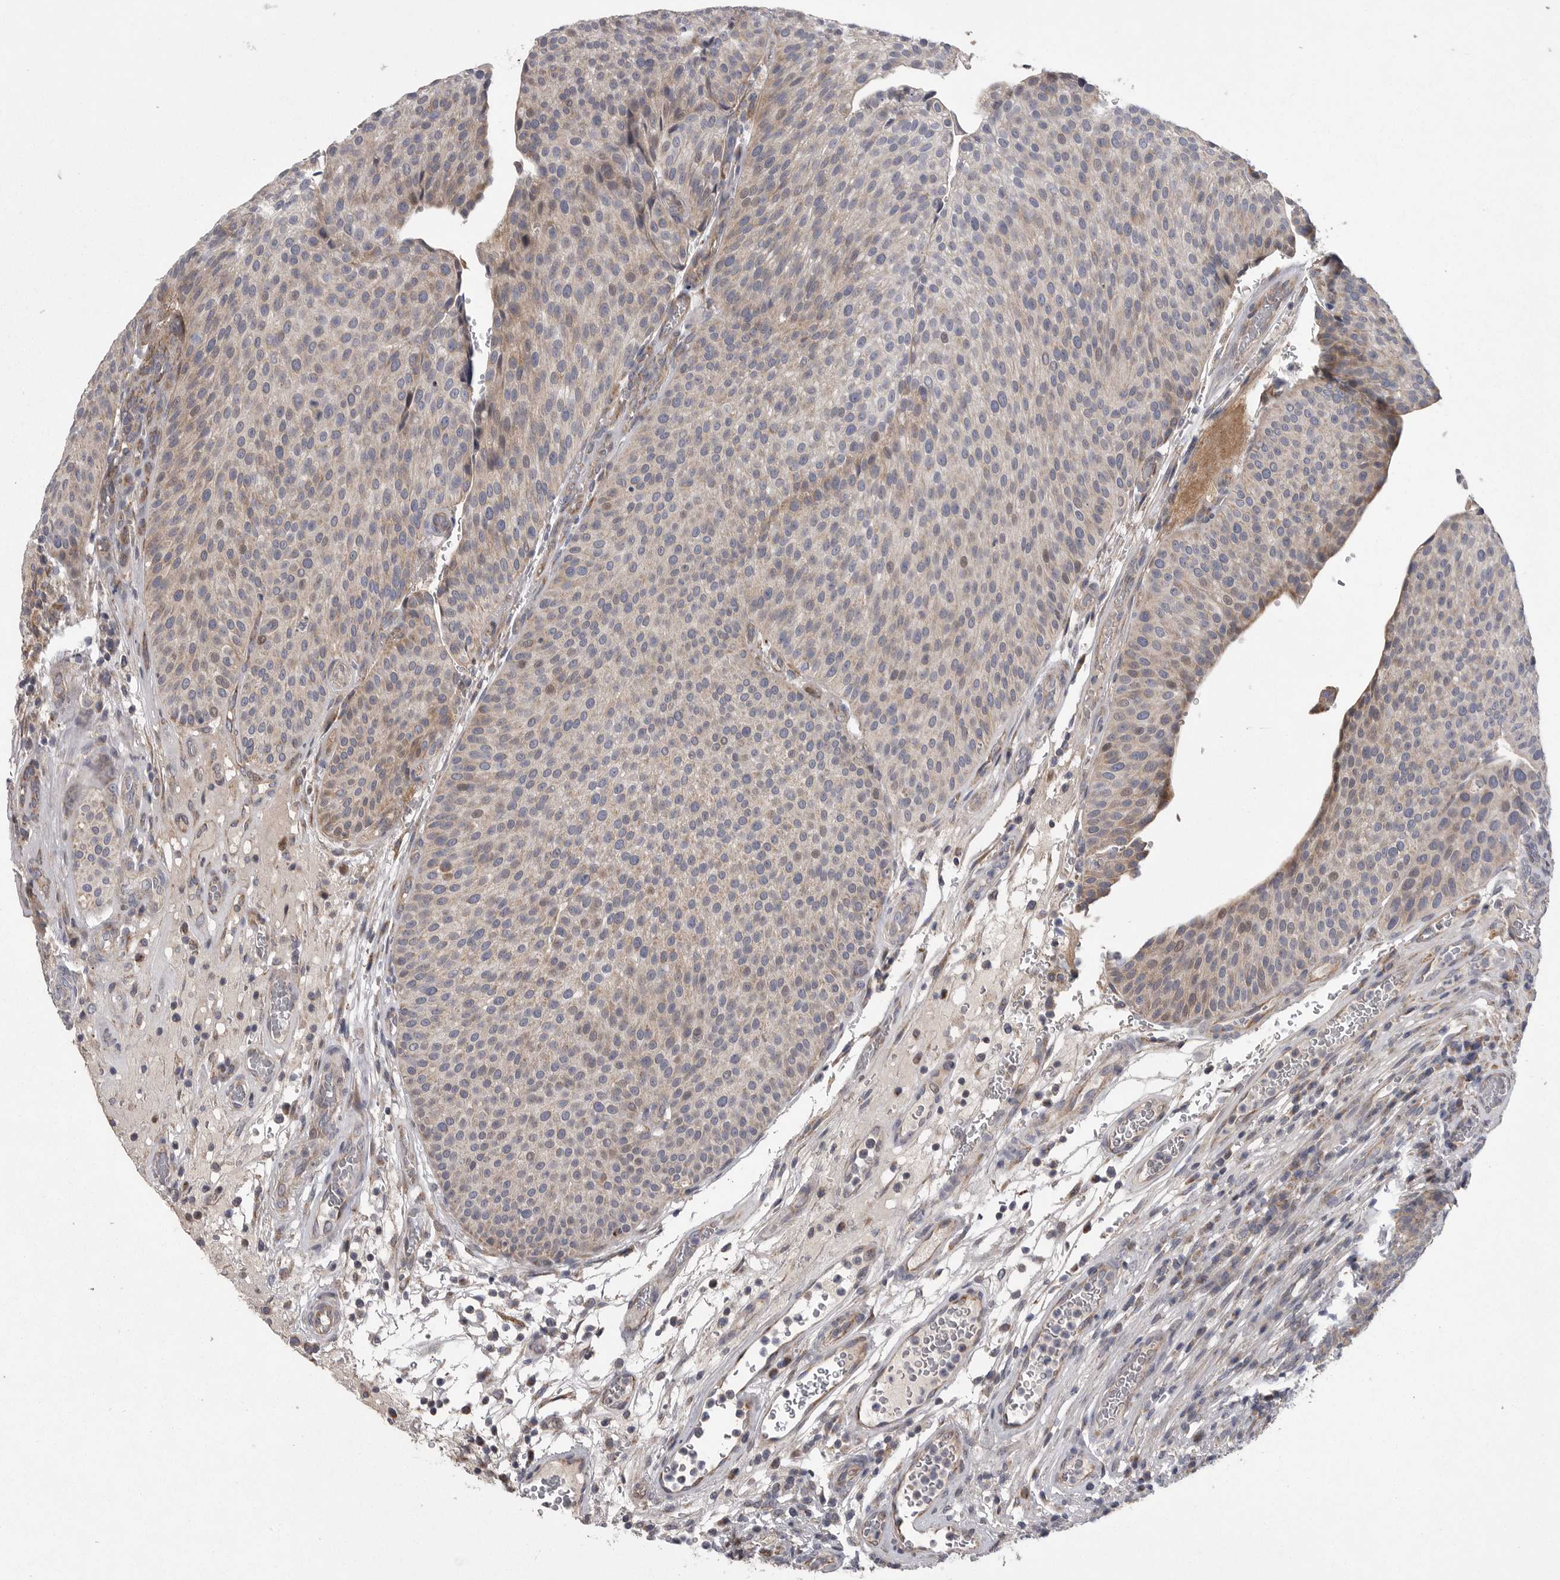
{"staining": {"intensity": "weak", "quantity": "<25%", "location": "cytoplasmic/membranous"}, "tissue": "urothelial cancer", "cell_type": "Tumor cells", "image_type": "cancer", "snomed": [{"axis": "morphology", "description": "Normal tissue, NOS"}, {"axis": "morphology", "description": "Urothelial carcinoma, Low grade"}, {"axis": "topography", "description": "Smooth muscle"}, {"axis": "topography", "description": "Urinary bladder"}], "caption": "High power microscopy image of an immunohistochemistry (IHC) image of urothelial cancer, revealing no significant staining in tumor cells.", "gene": "CRP", "patient": {"sex": "male", "age": 60}}